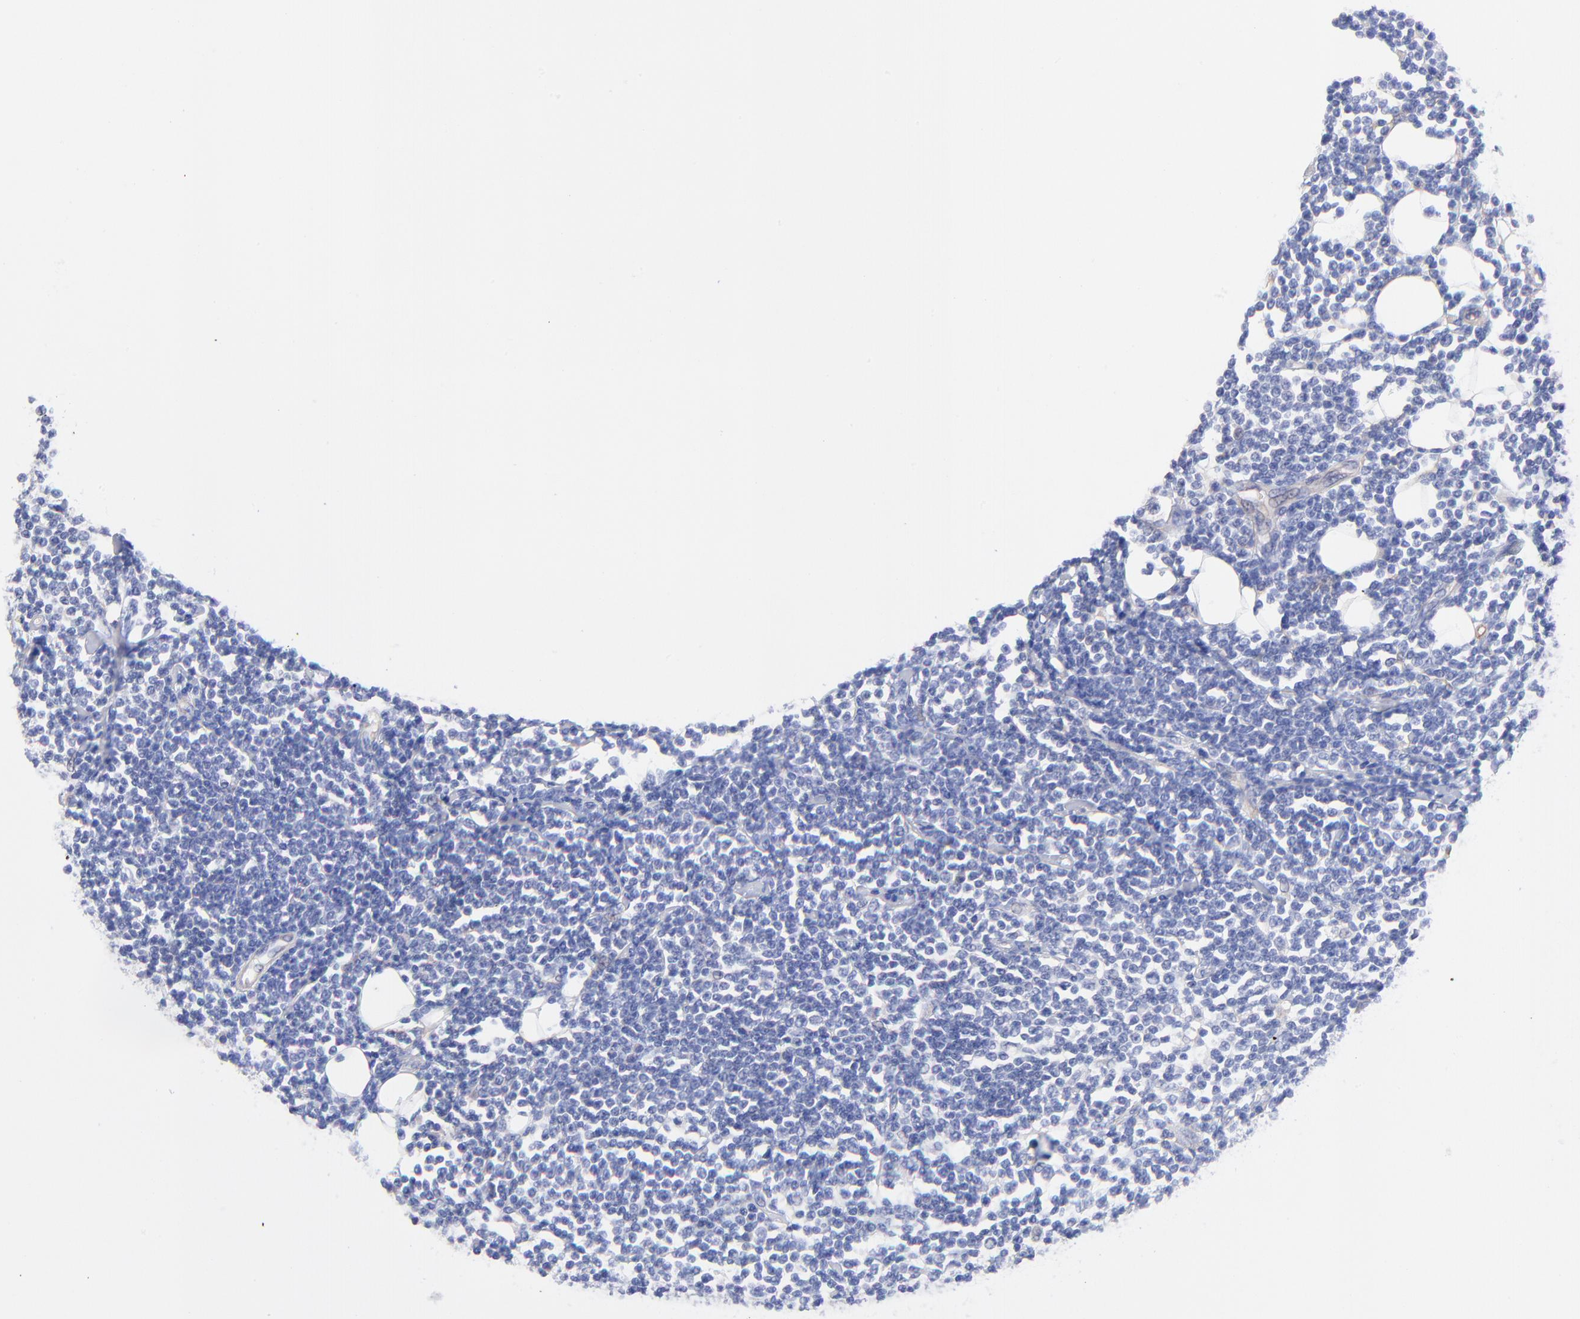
{"staining": {"intensity": "negative", "quantity": "none", "location": "none"}, "tissue": "lymphoma", "cell_type": "Tumor cells", "image_type": "cancer", "snomed": [{"axis": "morphology", "description": "Malignant lymphoma, non-Hodgkin's type, Low grade"}, {"axis": "topography", "description": "Soft tissue"}], "caption": "Tumor cells show no significant protein staining in lymphoma.", "gene": "SLC44A2", "patient": {"sex": "male", "age": 92}}